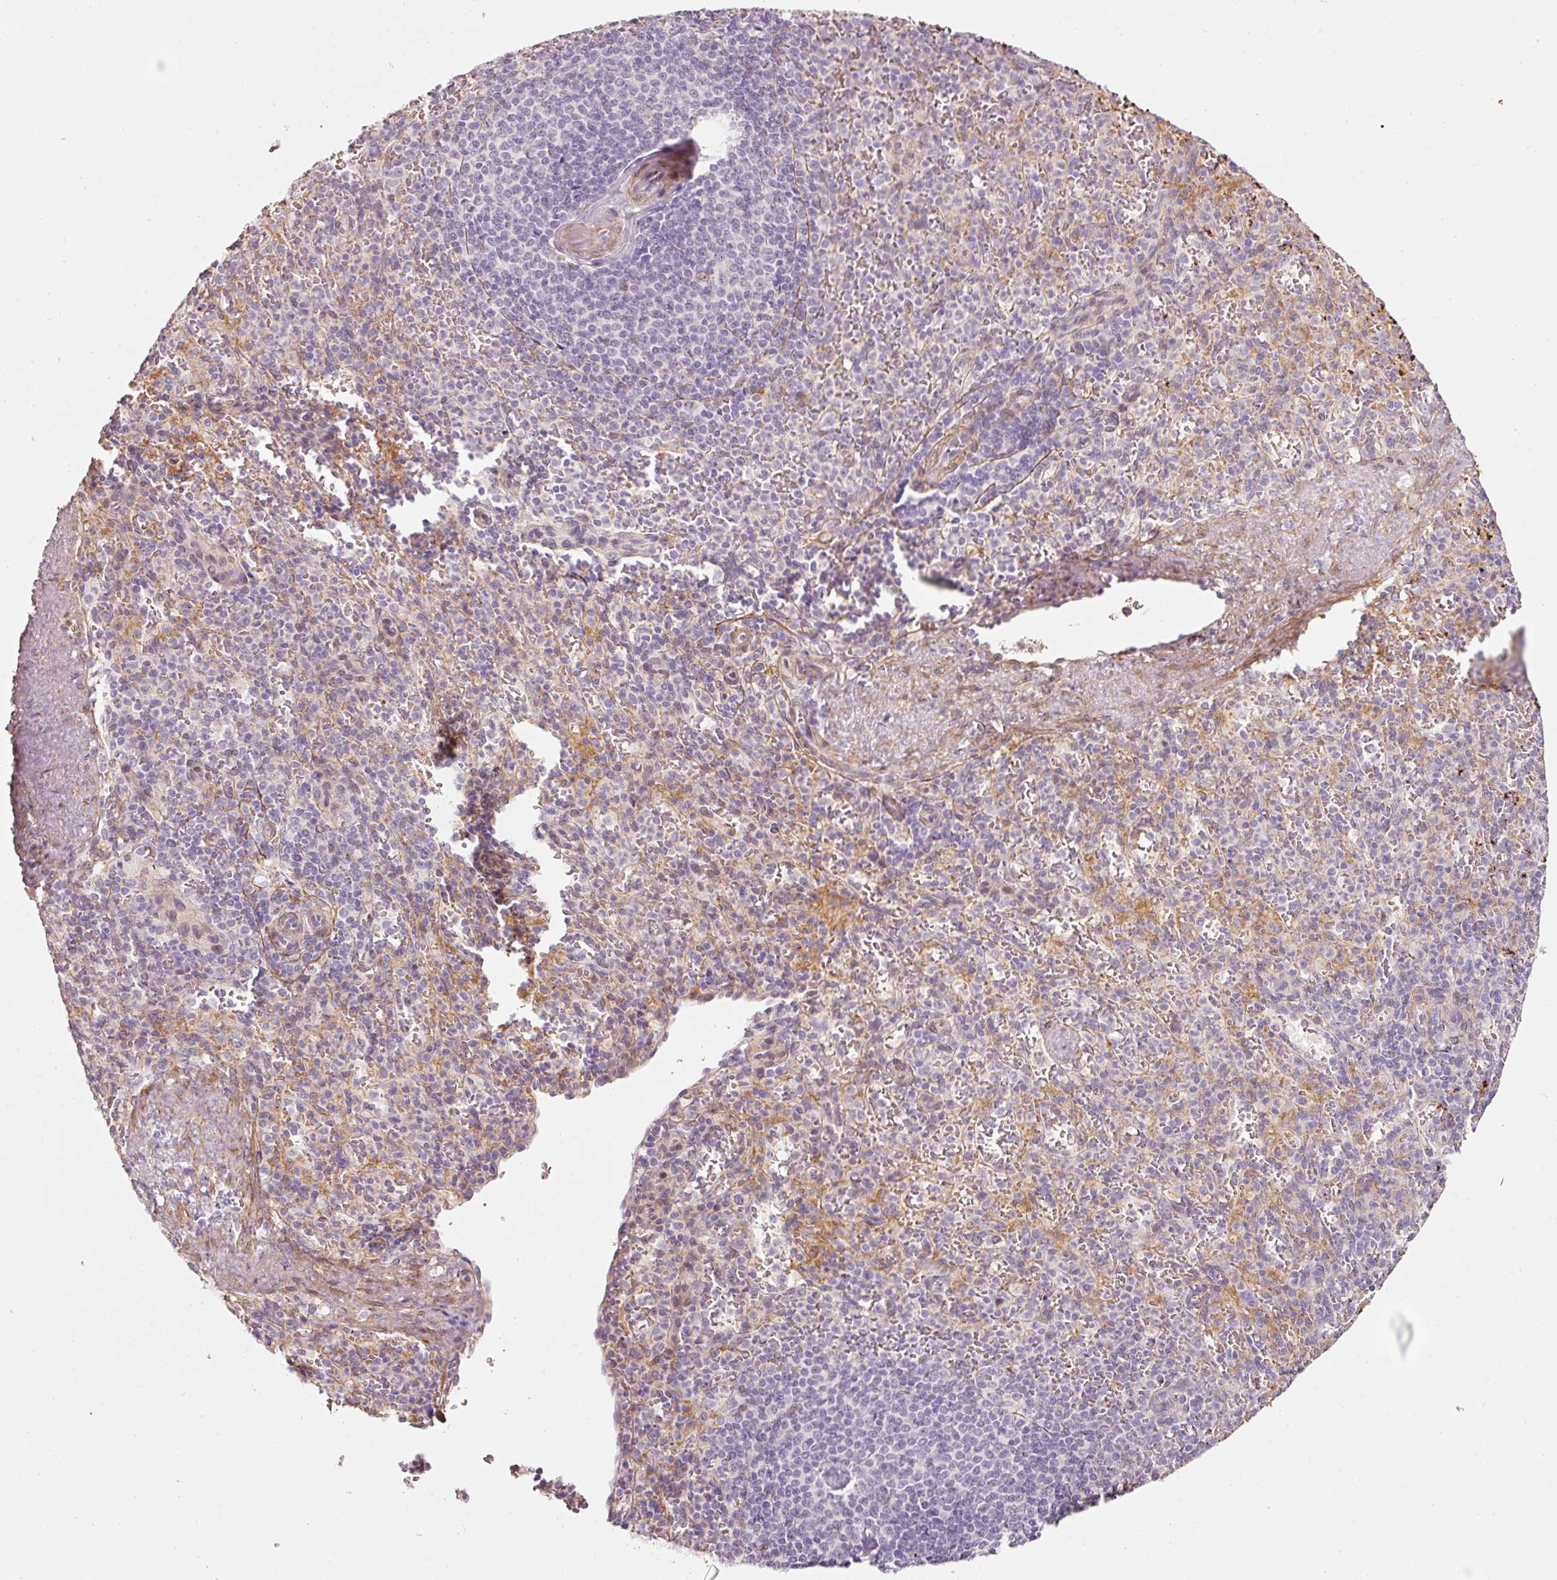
{"staining": {"intensity": "negative", "quantity": "none", "location": "none"}, "tissue": "spleen", "cell_type": "Cells in red pulp", "image_type": "normal", "snomed": [{"axis": "morphology", "description": "Normal tissue, NOS"}, {"axis": "topography", "description": "Spleen"}], "caption": "High magnification brightfield microscopy of normal spleen stained with DAB (3,3'-diaminobenzidine) (brown) and counterstained with hematoxylin (blue): cells in red pulp show no significant staining. (DAB immunohistochemistry with hematoxylin counter stain).", "gene": "TOGARAM1", "patient": {"sex": "female", "age": 74}}